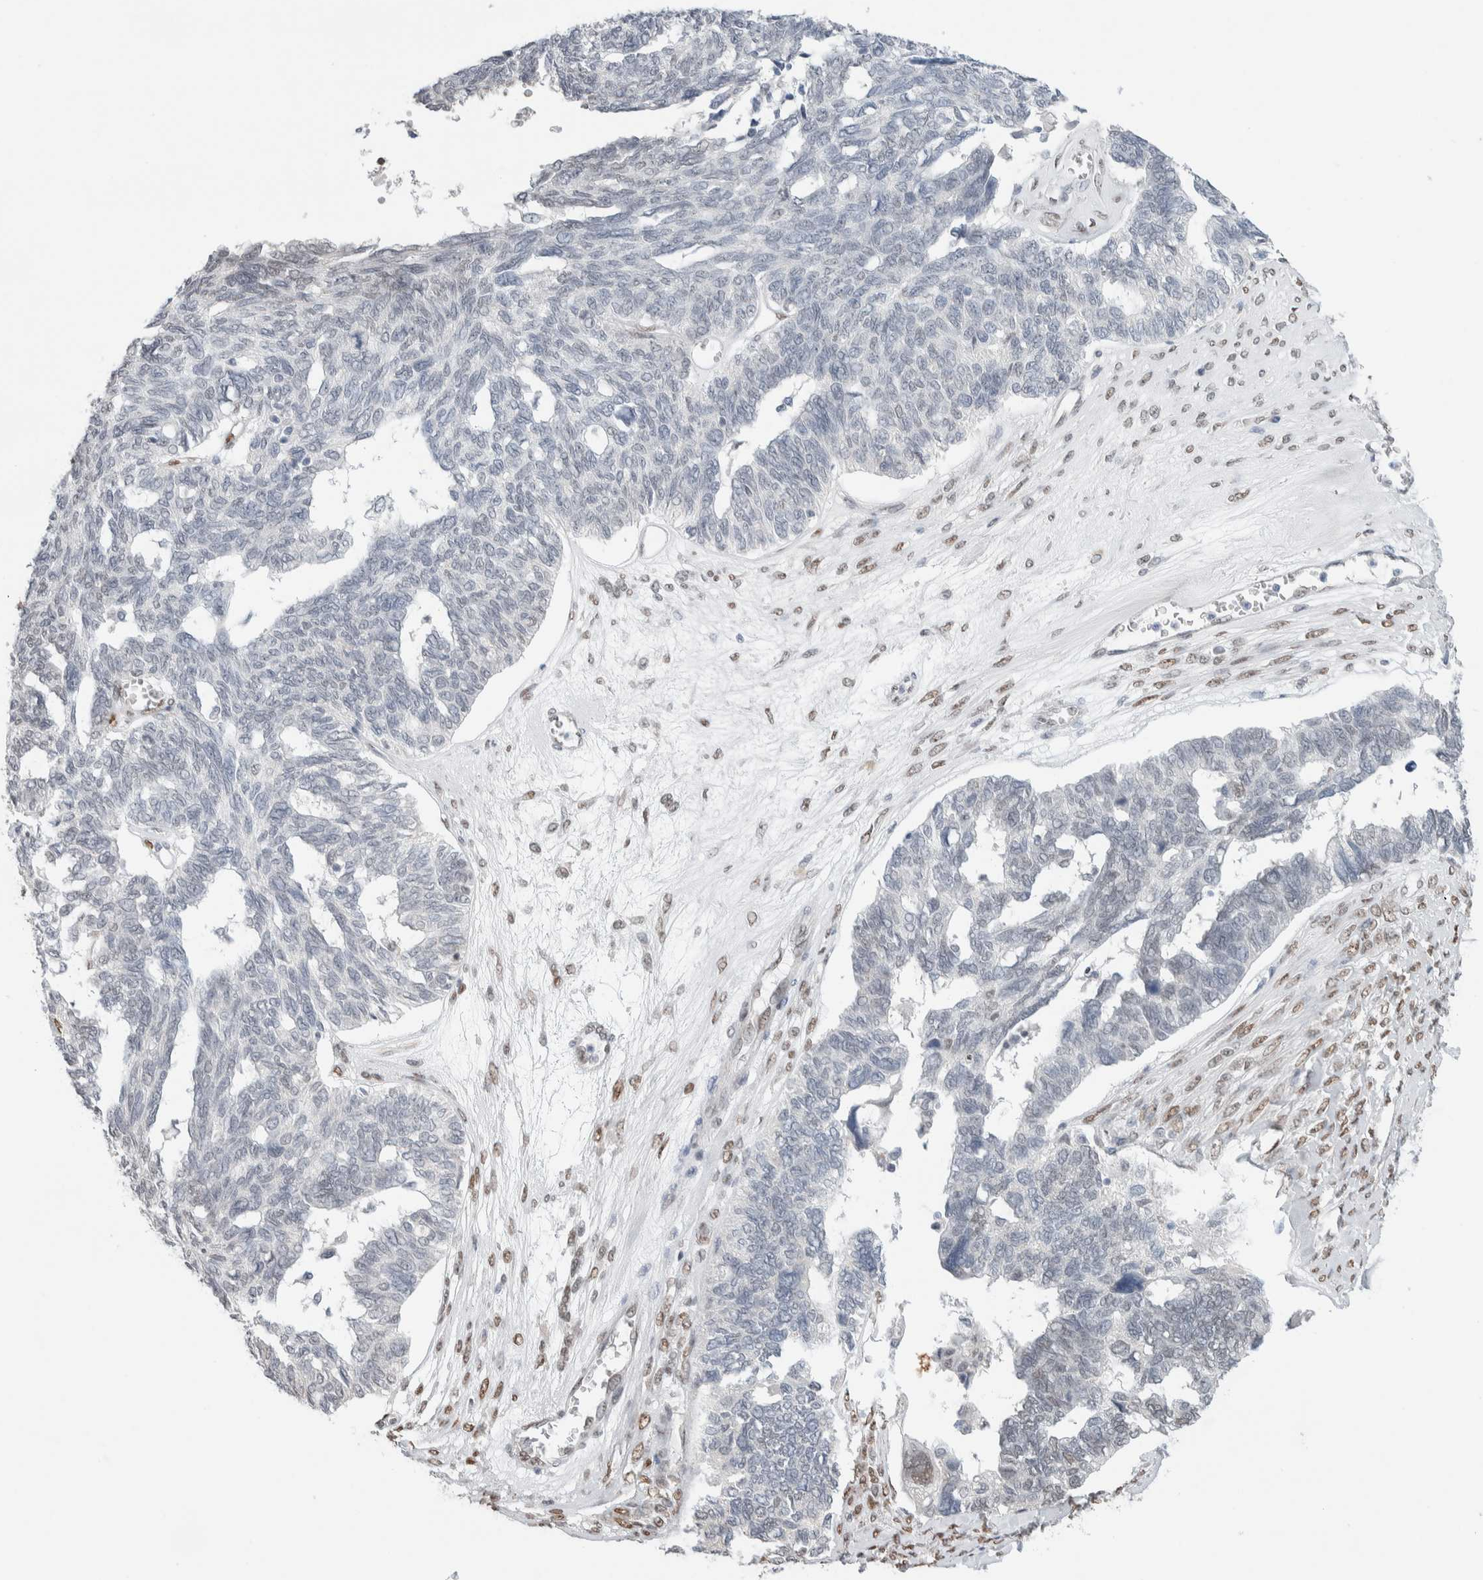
{"staining": {"intensity": "negative", "quantity": "none", "location": "none"}, "tissue": "ovarian cancer", "cell_type": "Tumor cells", "image_type": "cancer", "snomed": [{"axis": "morphology", "description": "Cystadenocarcinoma, serous, NOS"}, {"axis": "topography", "description": "Ovary"}], "caption": "This is an immunohistochemistry micrograph of serous cystadenocarcinoma (ovarian). There is no staining in tumor cells.", "gene": "PRMT1", "patient": {"sex": "female", "age": 79}}